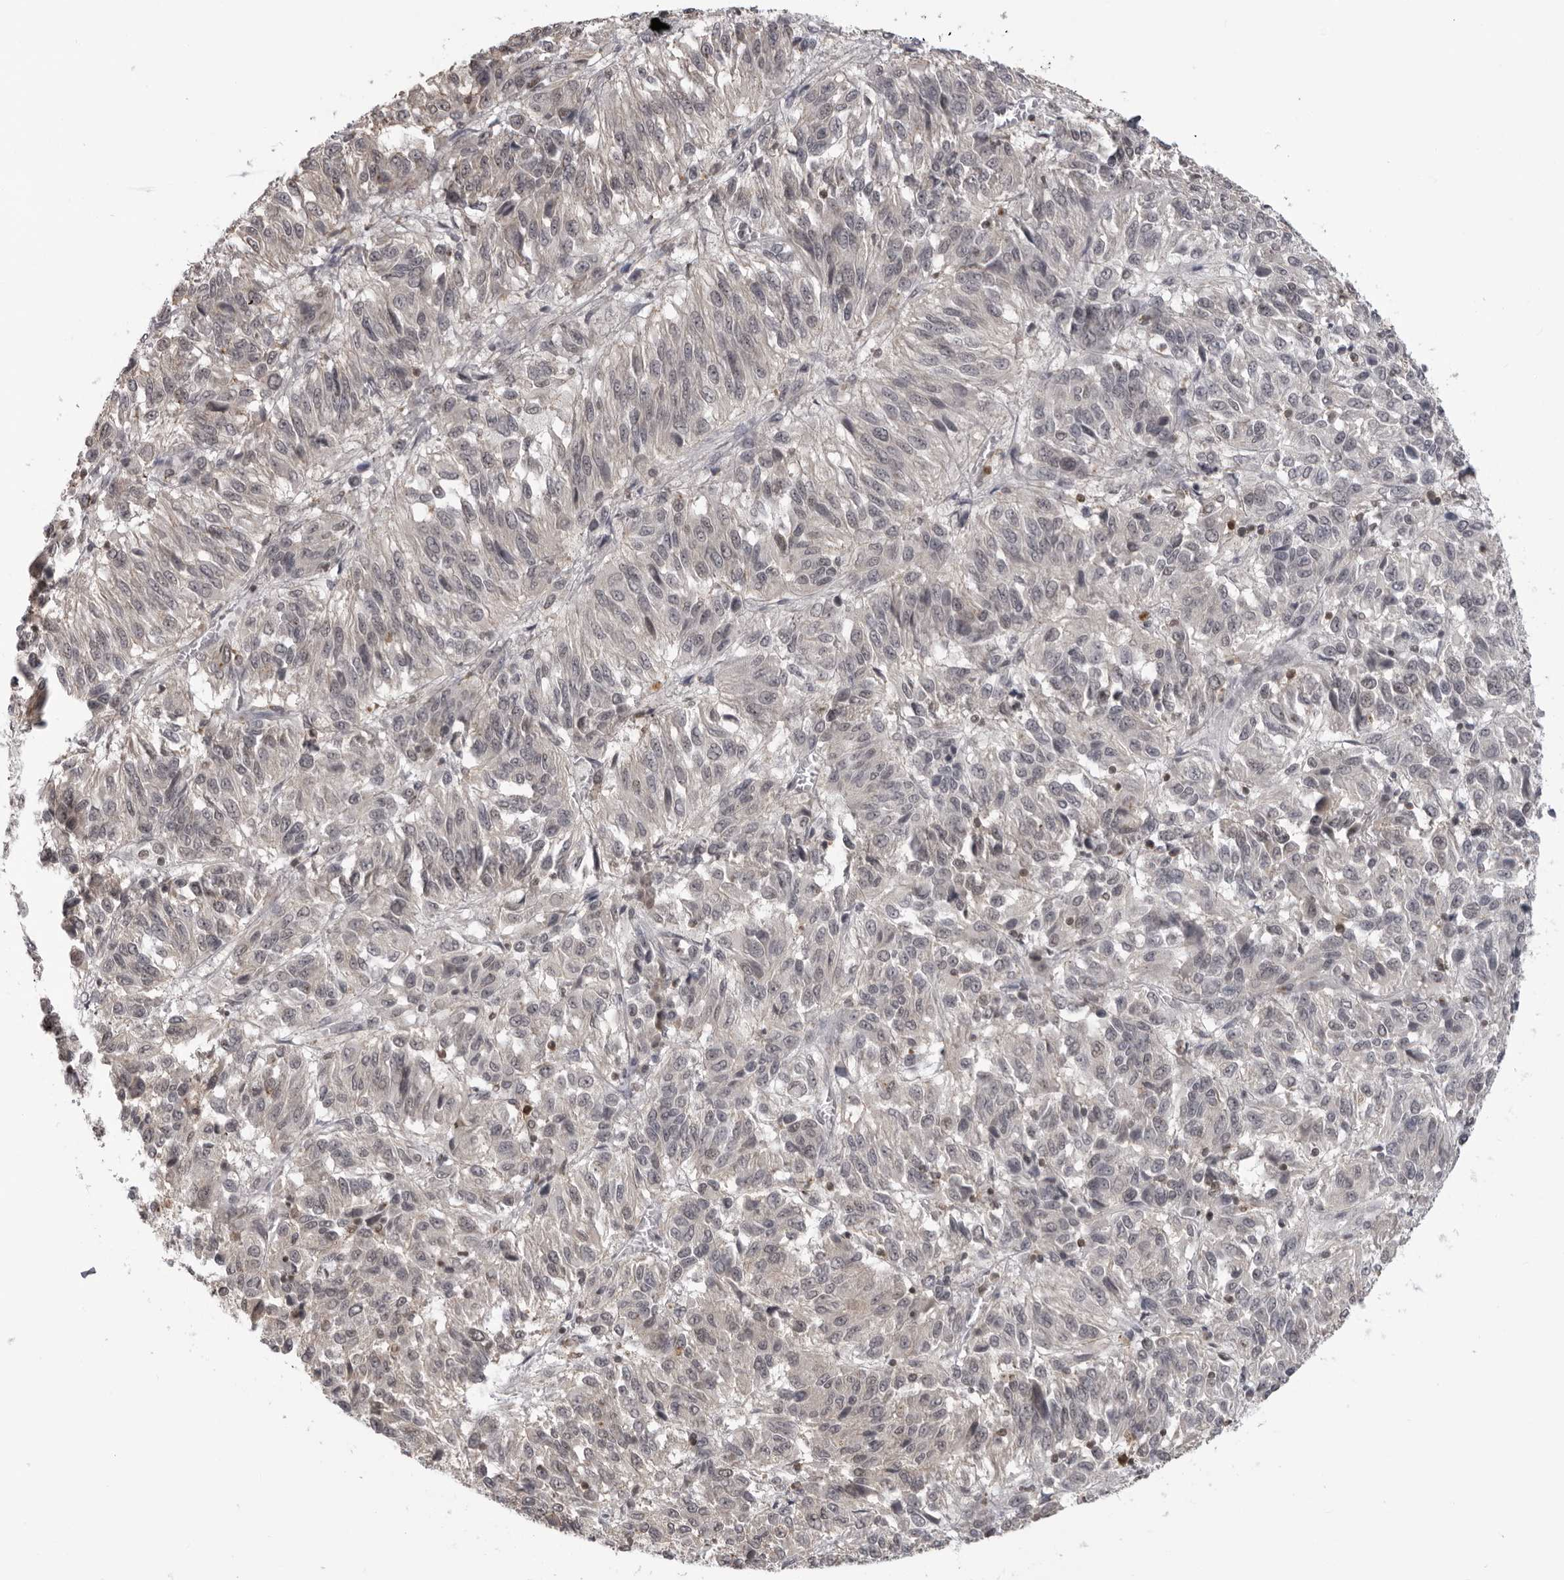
{"staining": {"intensity": "negative", "quantity": "none", "location": "none"}, "tissue": "melanoma", "cell_type": "Tumor cells", "image_type": "cancer", "snomed": [{"axis": "morphology", "description": "Malignant melanoma, Metastatic site"}, {"axis": "topography", "description": "Lung"}], "caption": "Melanoma stained for a protein using IHC demonstrates no expression tumor cells.", "gene": "PDCL3", "patient": {"sex": "male", "age": 64}}